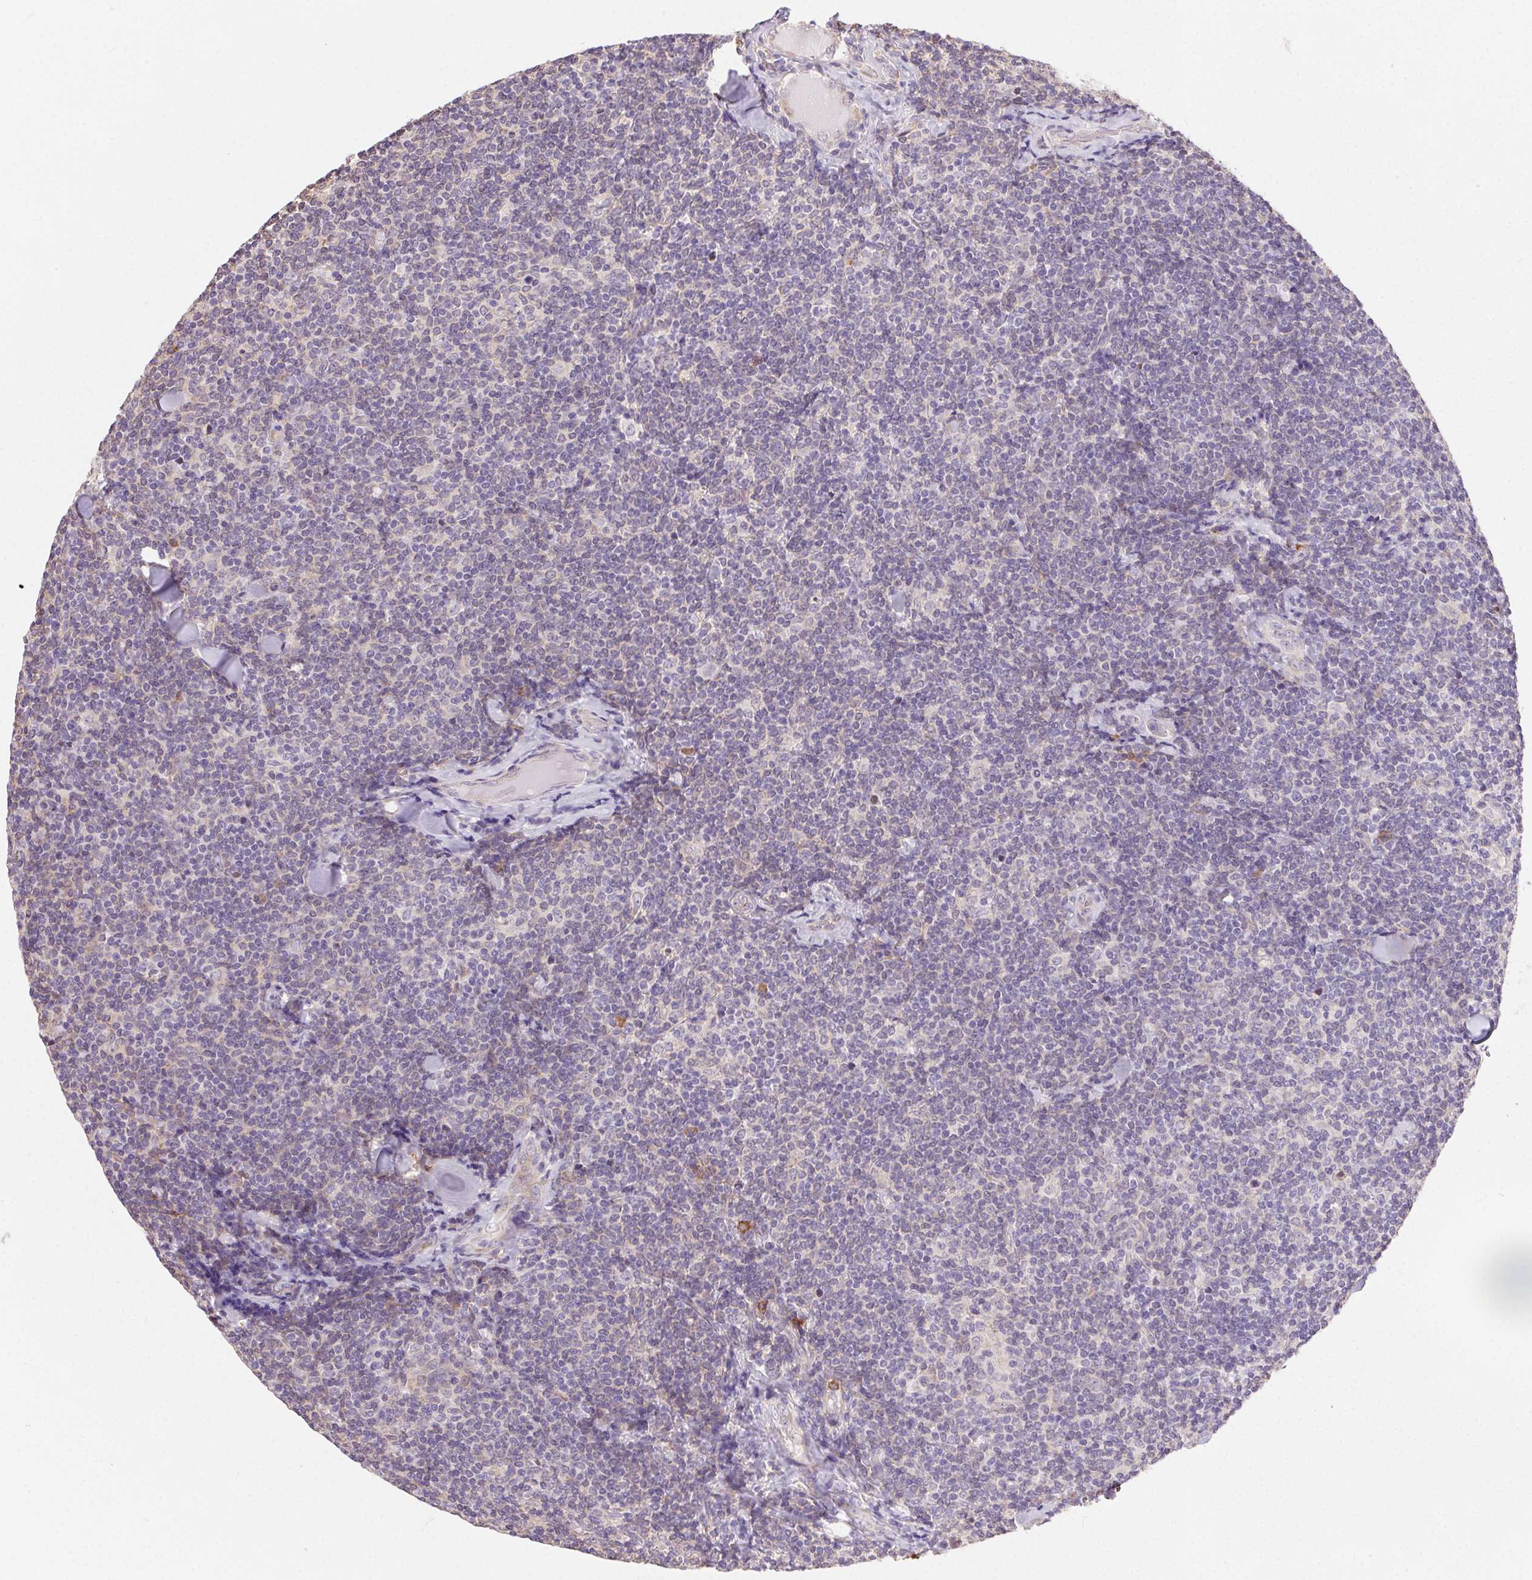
{"staining": {"intensity": "negative", "quantity": "none", "location": "none"}, "tissue": "lymphoma", "cell_type": "Tumor cells", "image_type": "cancer", "snomed": [{"axis": "morphology", "description": "Malignant lymphoma, non-Hodgkin's type, Low grade"}, {"axis": "topography", "description": "Lymph node"}], "caption": "Human lymphoma stained for a protein using immunohistochemistry (IHC) displays no expression in tumor cells.", "gene": "SNX31", "patient": {"sex": "female", "age": 56}}